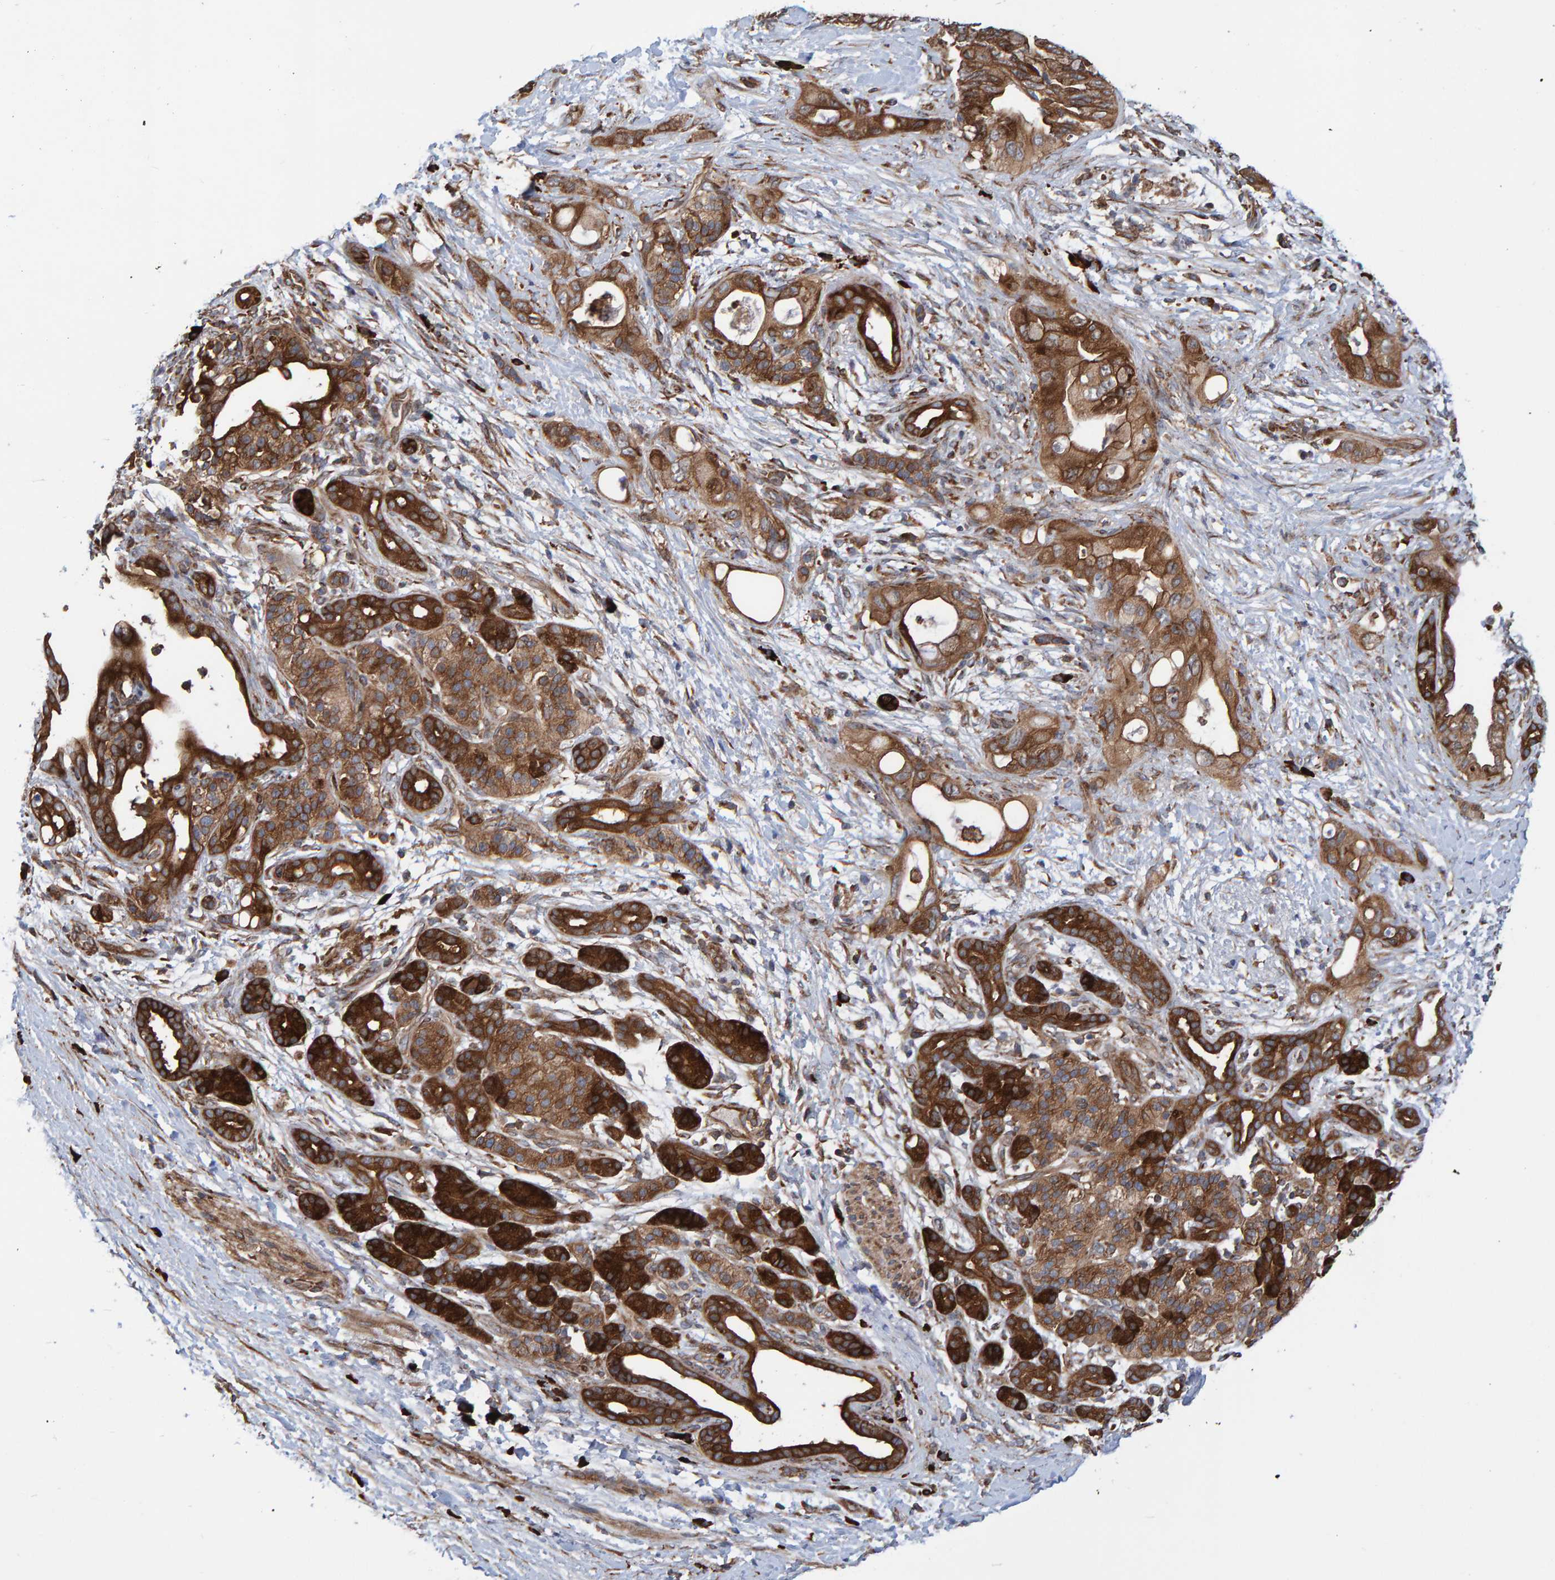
{"staining": {"intensity": "strong", "quantity": ">75%", "location": "cytoplasmic/membranous"}, "tissue": "pancreatic cancer", "cell_type": "Tumor cells", "image_type": "cancer", "snomed": [{"axis": "morphology", "description": "Adenocarcinoma, NOS"}, {"axis": "topography", "description": "Pancreas"}], "caption": "Strong cytoplasmic/membranous staining for a protein is appreciated in approximately >75% of tumor cells of pancreatic cancer (adenocarcinoma) using immunohistochemistry (IHC).", "gene": "KIAA0753", "patient": {"sex": "male", "age": 59}}